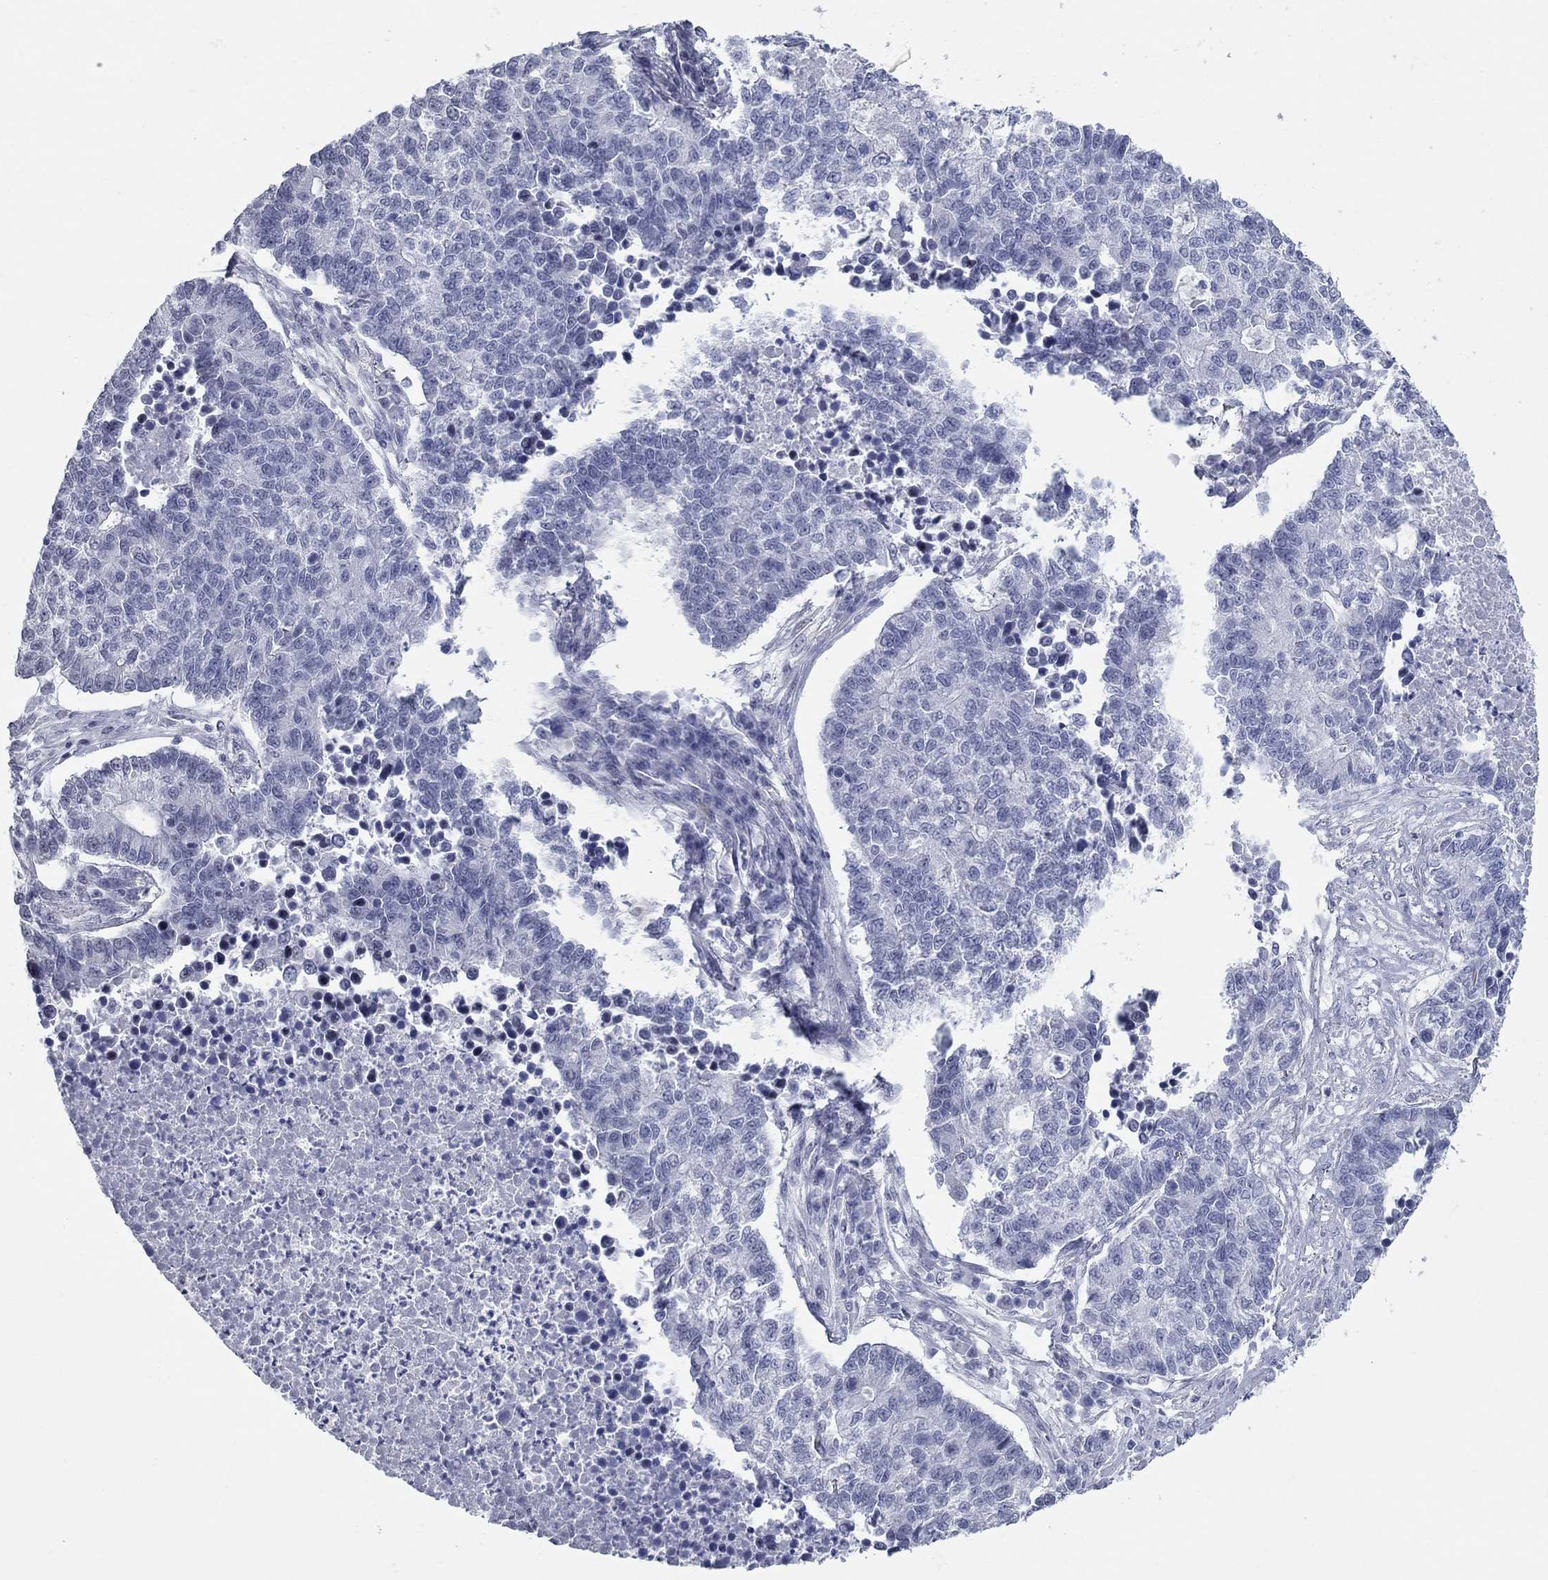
{"staining": {"intensity": "negative", "quantity": "none", "location": "none"}, "tissue": "lung cancer", "cell_type": "Tumor cells", "image_type": "cancer", "snomed": [{"axis": "morphology", "description": "Adenocarcinoma, NOS"}, {"axis": "topography", "description": "Lung"}], "caption": "Immunohistochemical staining of human lung cancer (adenocarcinoma) displays no significant positivity in tumor cells.", "gene": "WASF3", "patient": {"sex": "male", "age": 57}}